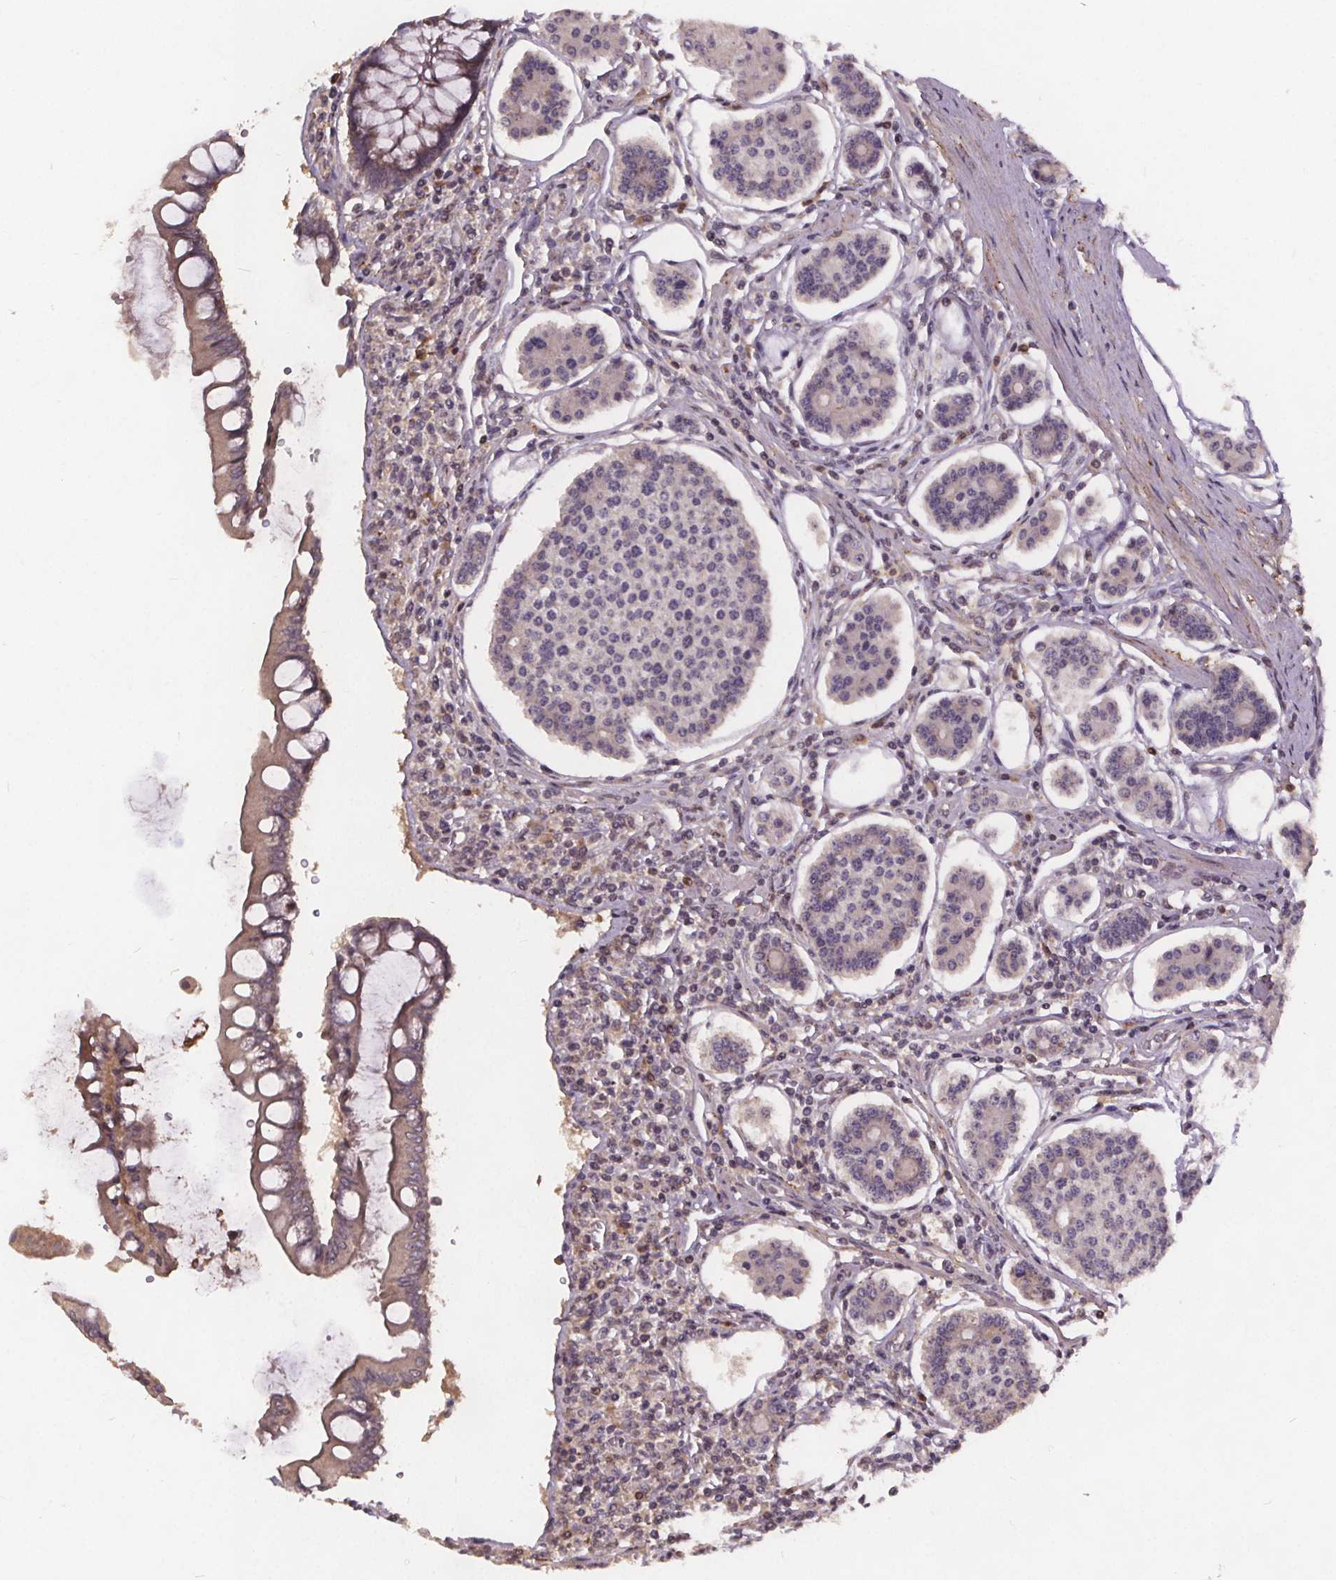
{"staining": {"intensity": "negative", "quantity": "none", "location": "none"}, "tissue": "carcinoid", "cell_type": "Tumor cells", "image_type": "cancer", "snomed": [{"axis": "morphology", "description": "Carcinoid, malignant, NOS"}, {"axis": "topography", "description": "Small intestine"}], "caption": "The micrograph exhibits no significant staining in tumor cells of carcinoid.", "gene": "USP9X", "patient": {"sex": "female", "age": 65}}